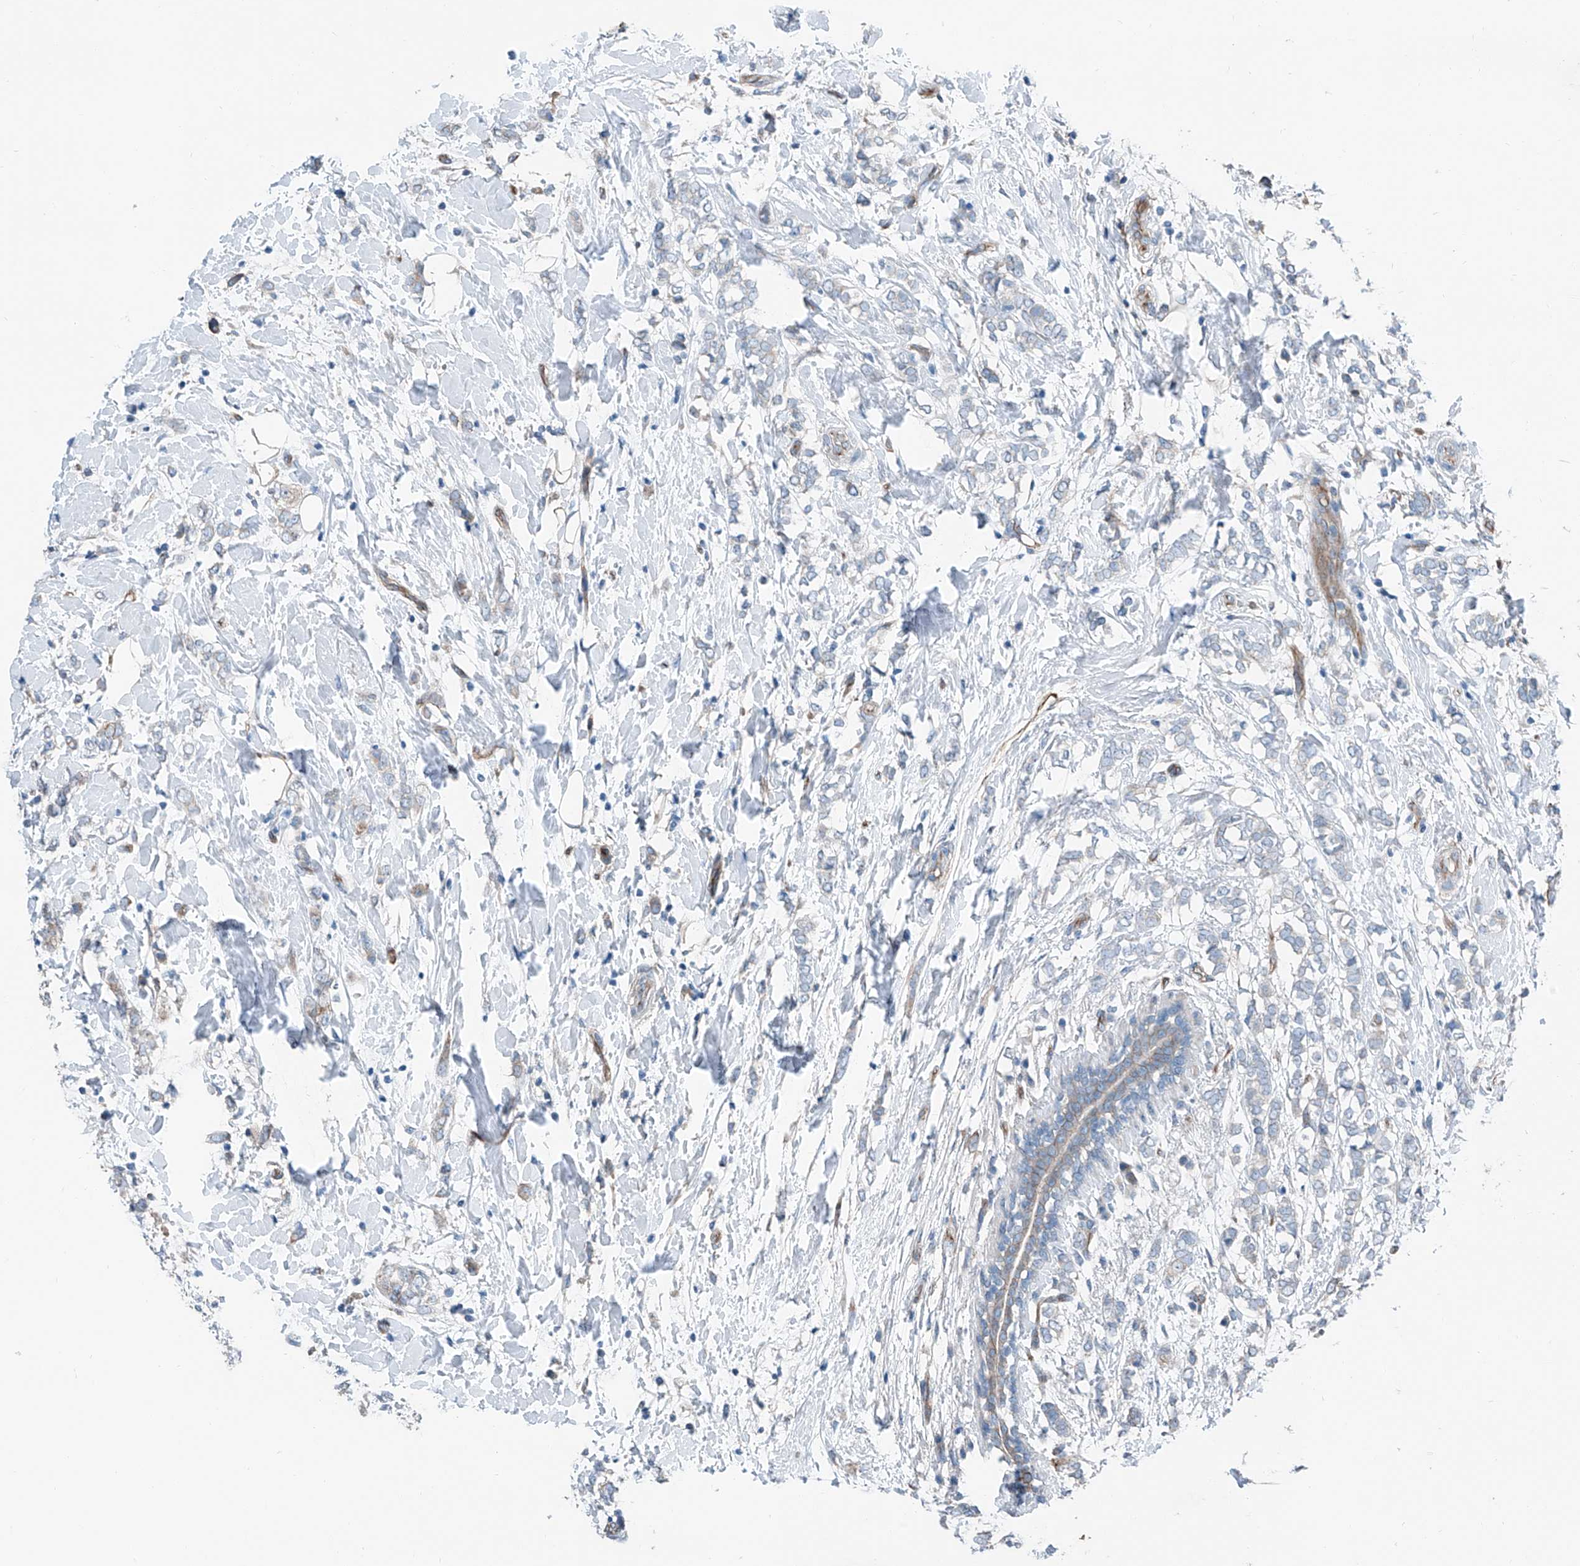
{"staining": {"intensity": "negative", "quantity": "none", "location": "none"}, "tissue": "breast cancer", "cell_type": "Tumor cells", "image_type": "cancer", "snomed": [{"axis": "morphology", "description": "Normal tissue, NOS"}, {"axis": "morphology", "description": "Lobular carcinoma"}, {"axis": "topography", "description": "Breast"}], "caption": "An immunohistochemistry (IHC) image of breast lobular carcinoma is shown. There is no staining in tumor cells of breast lobular carcinoma.", "gene": "THEMIS2", "patient": {"sex": "female", "age": 47}}